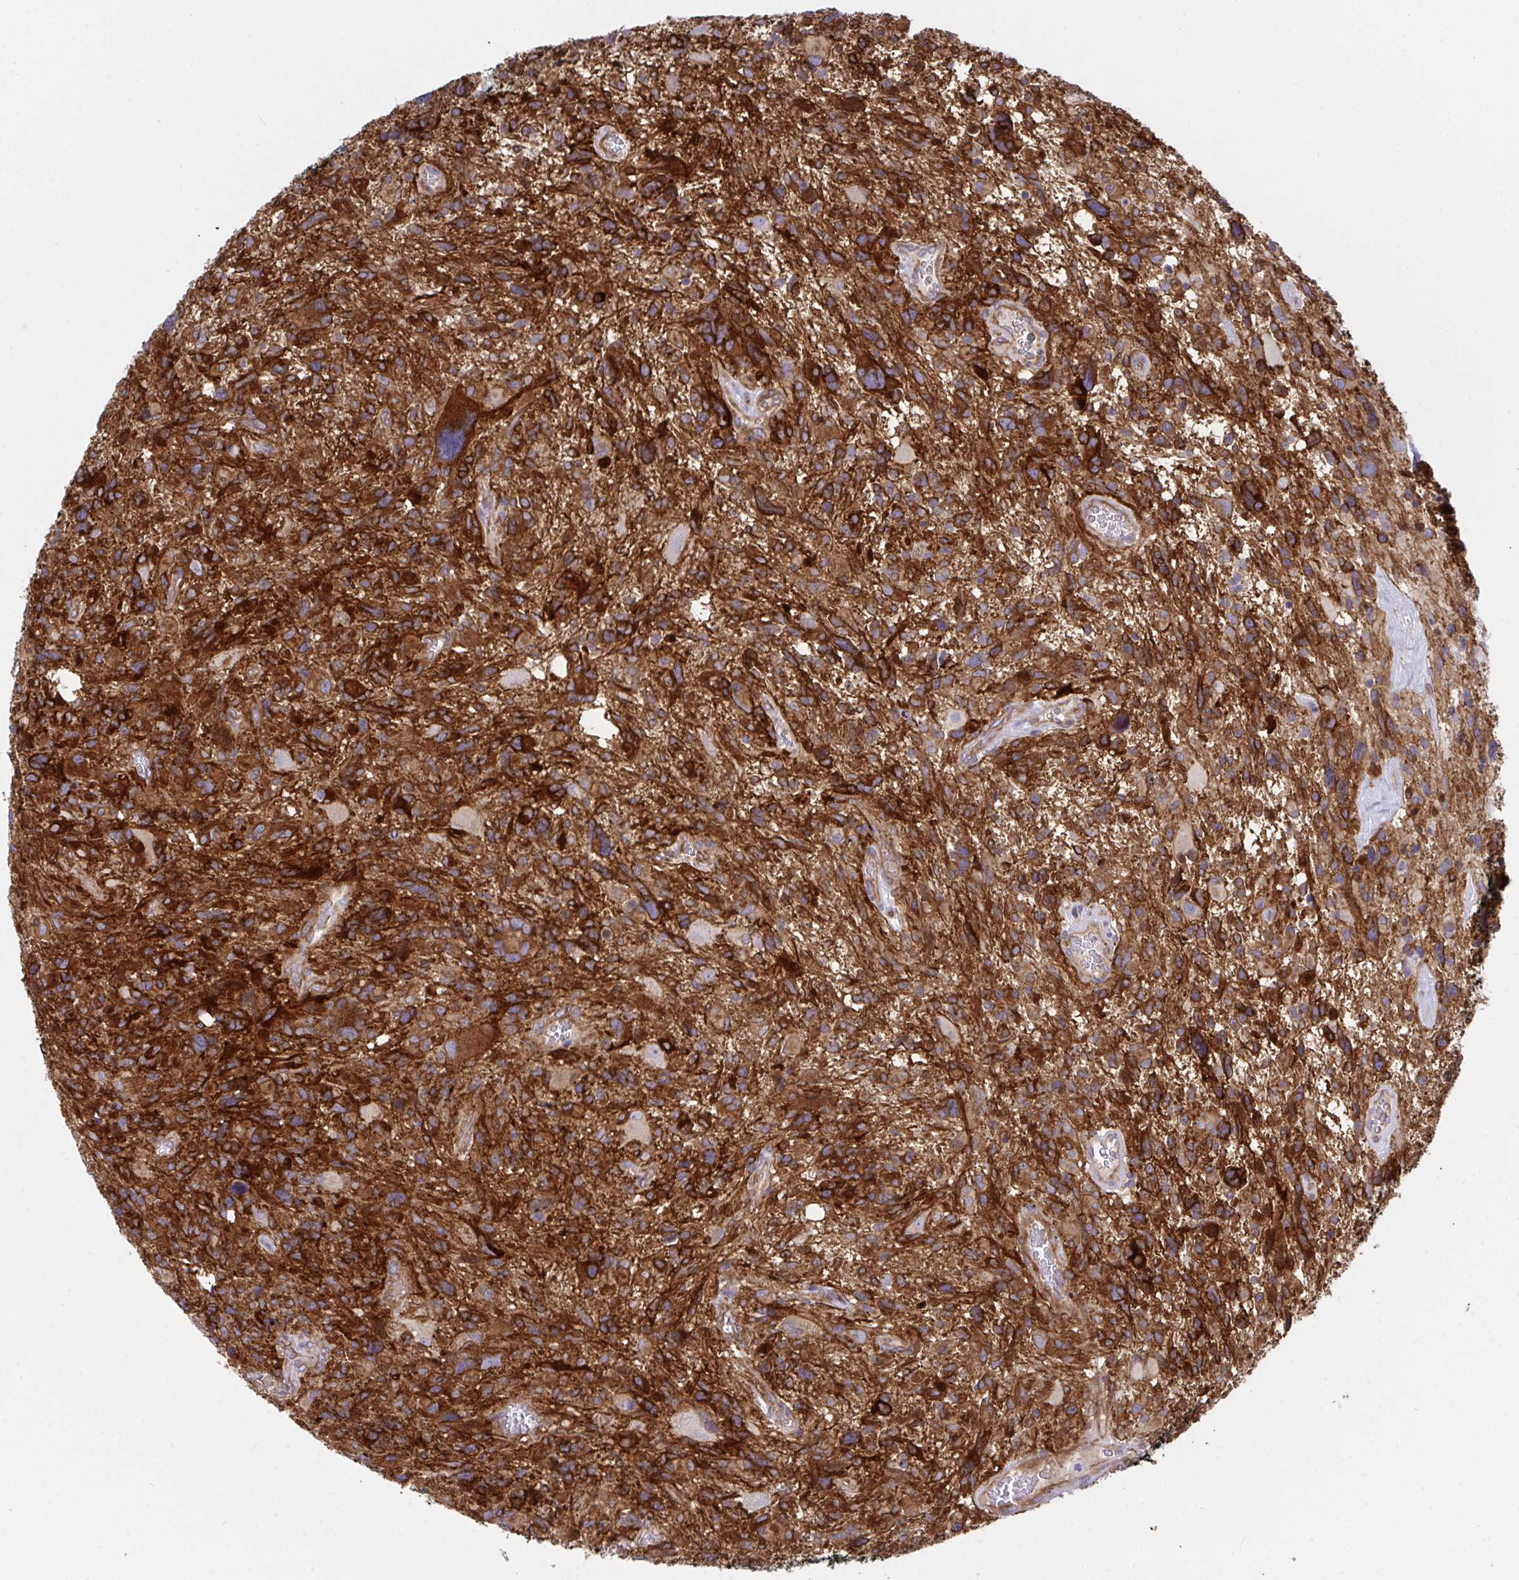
{"staining": {"intensity": "strong", "quantity": ">75%", "location": "cytoplasmic/membranous"}, "tissue": "glioma", "cell_type": "Tumor cells", "image_type": "cancer", "snomed": [{"axis": "morphology", "description": "Glioma, malignant, High grade"}, {"axis": "topography", "description": "Brain"}], "caption": "A brown stain shows strong cytoplasmic/membranous staining of a protein in glioma tumor cells.", "gene": "GAB1", "patient": {"sex": "male", "age": 49}}